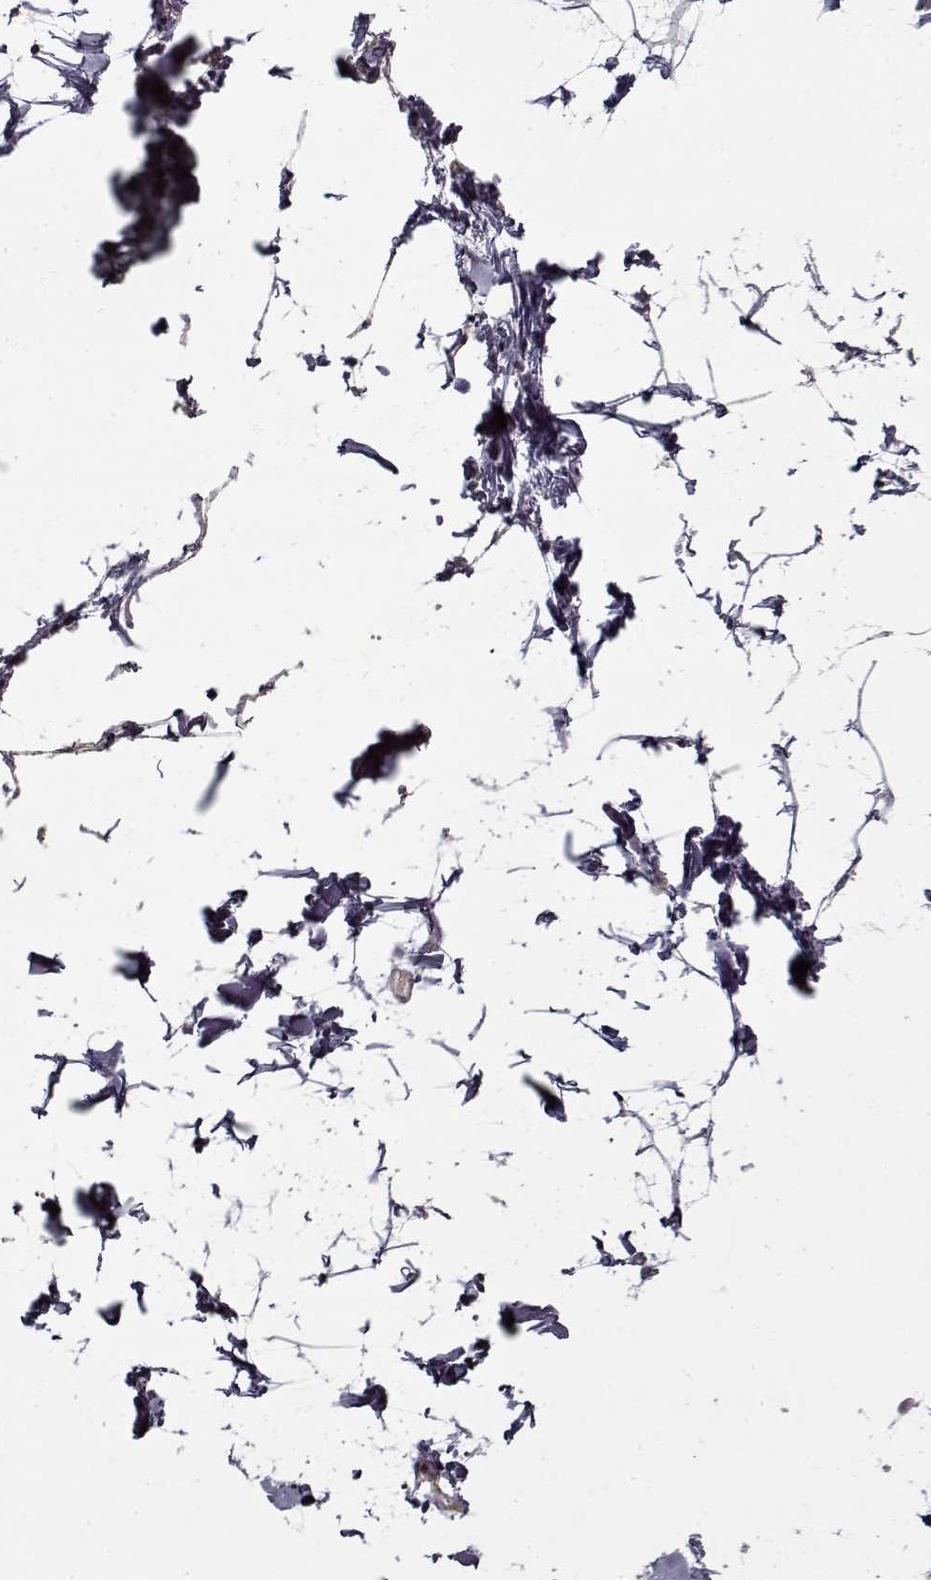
{"staining": {"intensity": "negative", "quantity": "none", "location": "none"}, "tissue": "adipose tissue", "cell_type": "Adipocytes", "image_type": "normal", "snomed": [{"axis": "morphology", "description": "Normal tissue, NOS"}, {"axis": "topography", "description": "Gallbladder"}, {"axis": "topography", "description": "Peripheral nerve tissue"}], "caption": "This is an IHC histopathology image of benign human adipose tissue. There is no positivity in adipocytes.", "gene": "LAMA2", "patient": {"sex": "female", "age": 45}}